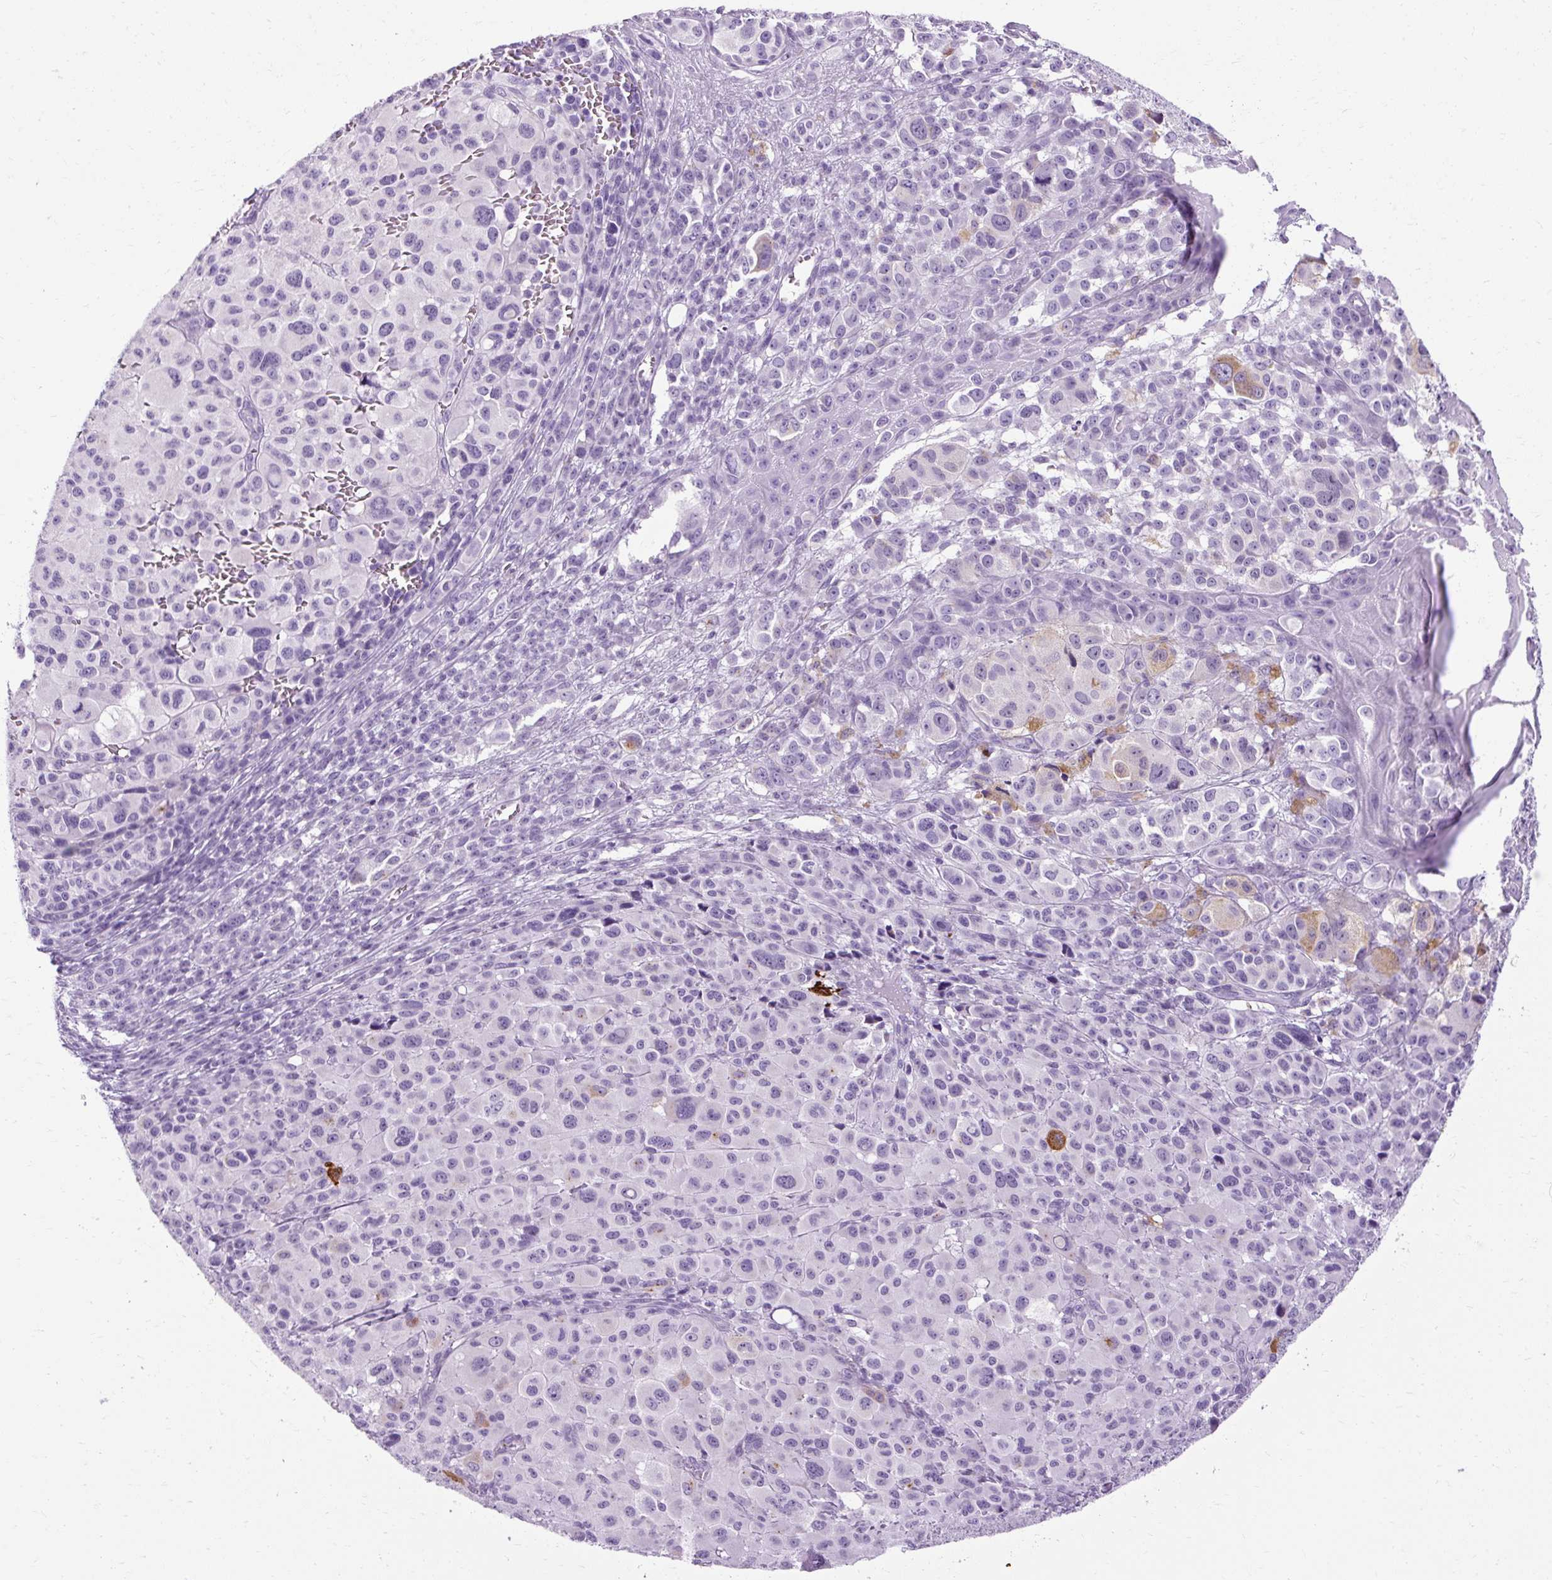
{"staining": {"intensity": "negative", "quantity": "none", "location": "none"}, "tissue": "melanoma", "cell_type": "Tumor cells", "image_type": "cancer", "snomed": [{"axis": "morphology", "description": "Malignant melanoma, NOS"}, {"axis": "topography", "description": "Skin"}], "caption": "Protein analysis of melanoma displays no significant positivity in tumor cells.", "gene": "B3GNT4", "patient": {"sex": "female", "age": 74}}